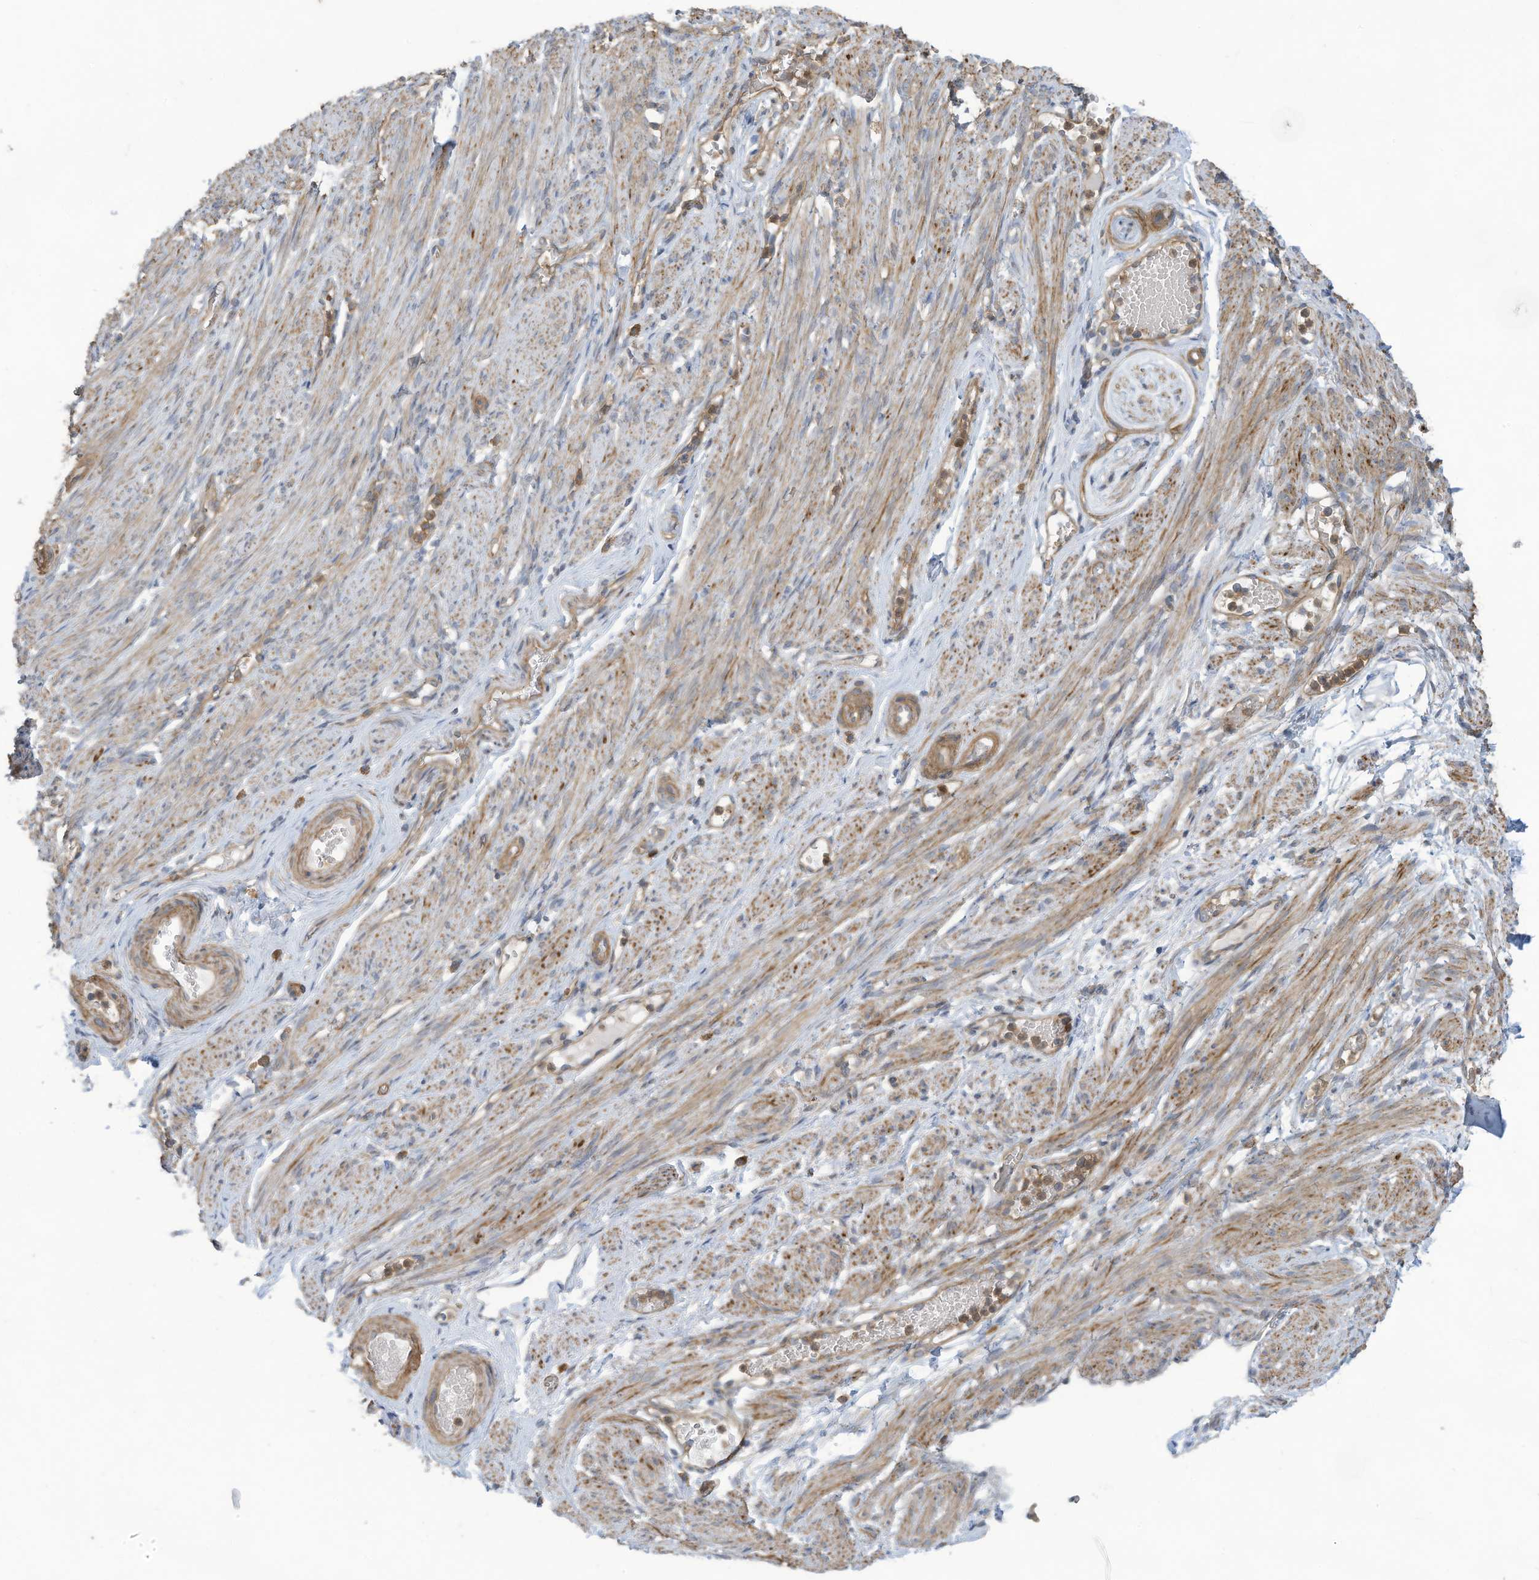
{"staining": {"intensity": "negative", "quantity": "none", "location": "none"}, "tissue": "adipose tissue", "cell_type": "Adipocytes", "image_type": "normal", "snomed": [{"axis": "morphology", "description": "Normal tissue, NOS"}, {"axis": "topography", "description": "Smooth muscle"}, {"axis": "topography", "description": "Peripheral nerve tissue"}], "caption": "IHC histopathology image of unremarkable adipose tissue stained for a protein (brown), which demonstrates no staining in adipocytes.", "gene": "ADI1", "patient": {"sex": "female", "age": 39}}